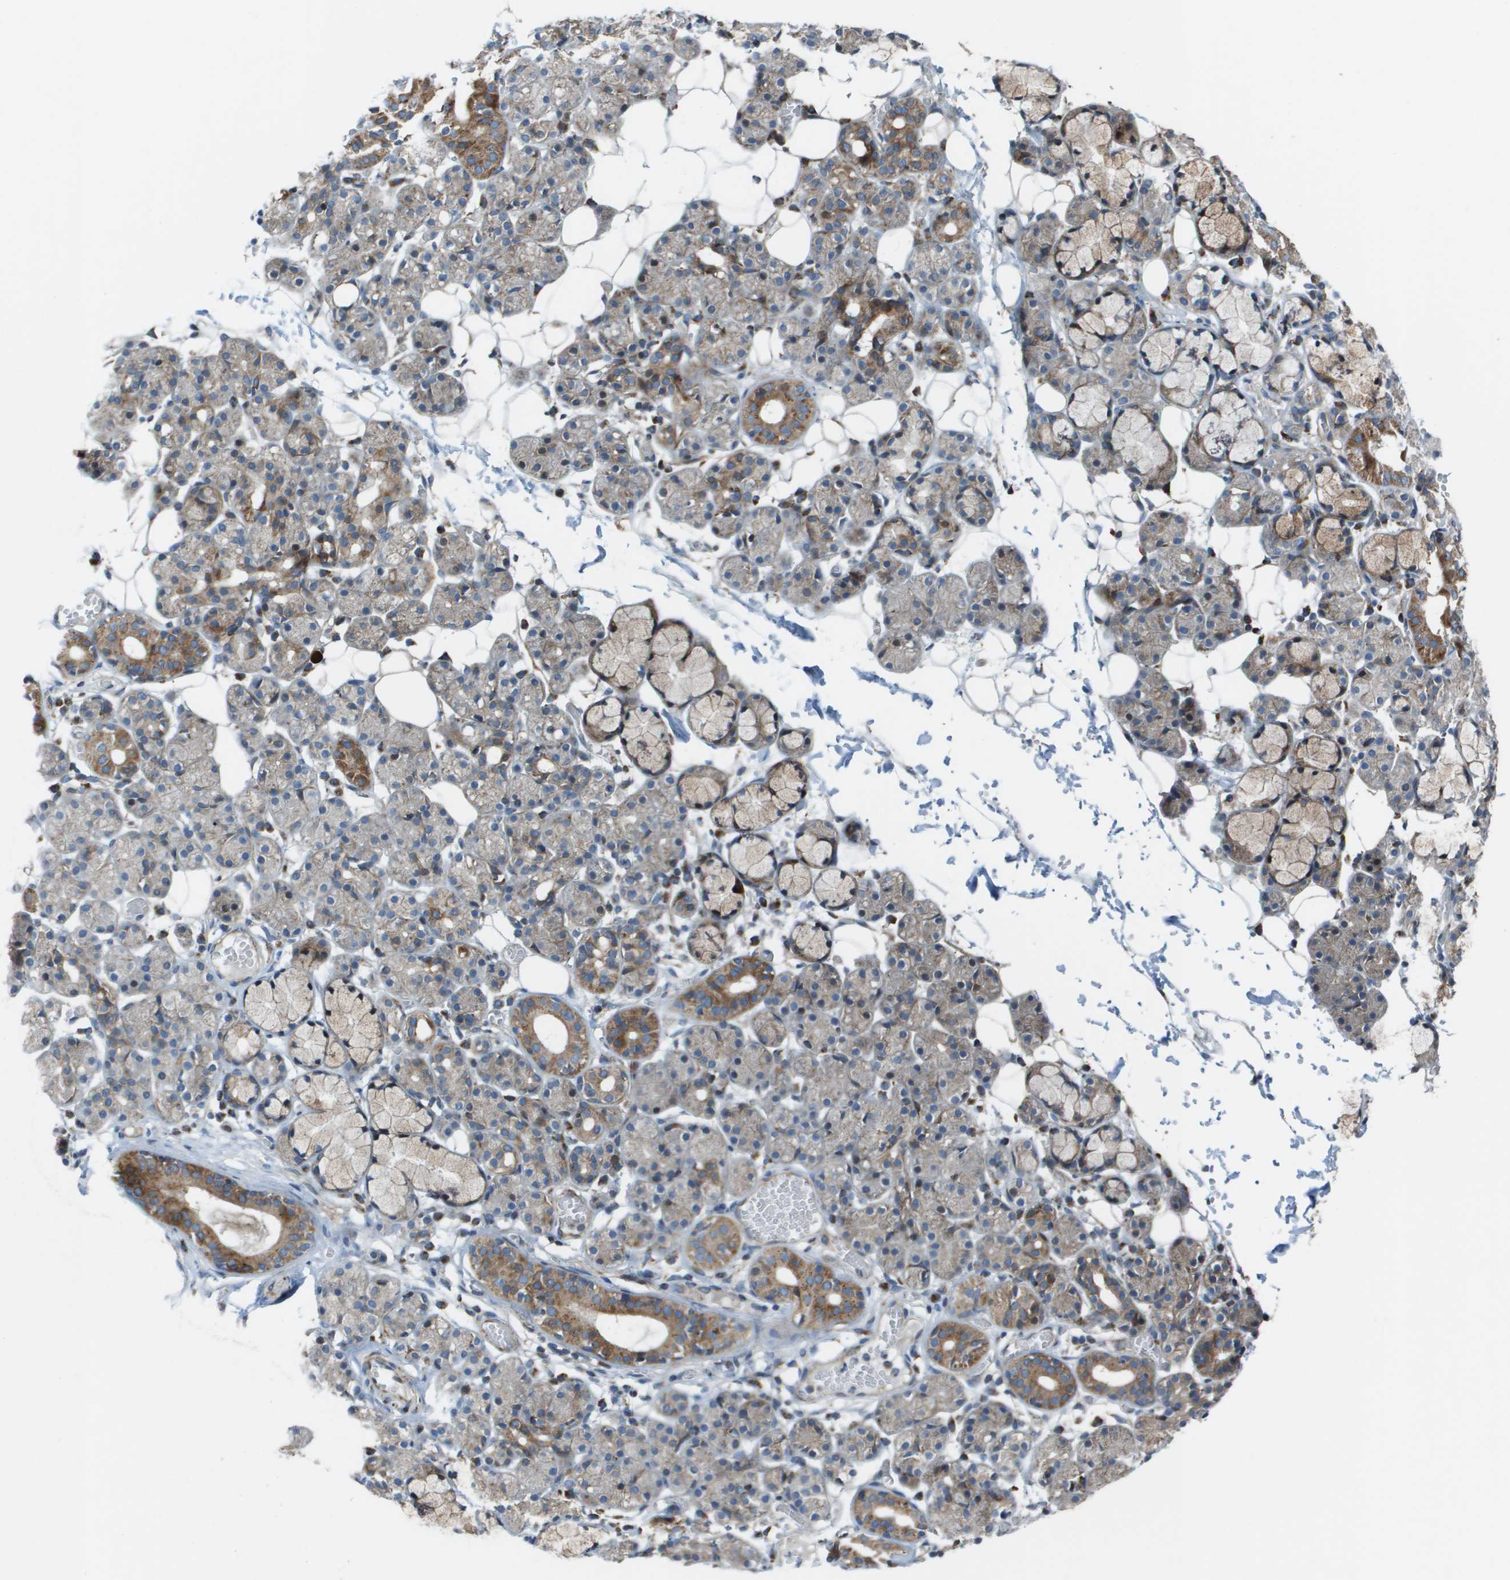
{"staining": {"intensity": "moderate", "quantity": "25%-75%", "location": "cytoplasmic/membranous"}, "tissue": "salivary gland", "cell_type": "Glandular cells", "image_type": "normal", "snomed": [{"axis": "morphology", "description": "Normal tissue, NOS"}, {"axis": "topography", "description": "Salivary gland"}], "caption": "Brown immunohistochemical staining in unremarkable human salivary gland demonstrates moderate cytoplasmic/membranous positivity in approximately 25%-75% of glandular cells. The protein of interest is stained brown, and the nuclei are stained in blue (DAB (3,3'-diaminobenzidine) IHC with brightfield microscopy, high magnification).", "gene": "MGAT3", "patient": {"sex": "male", "age": 63}}